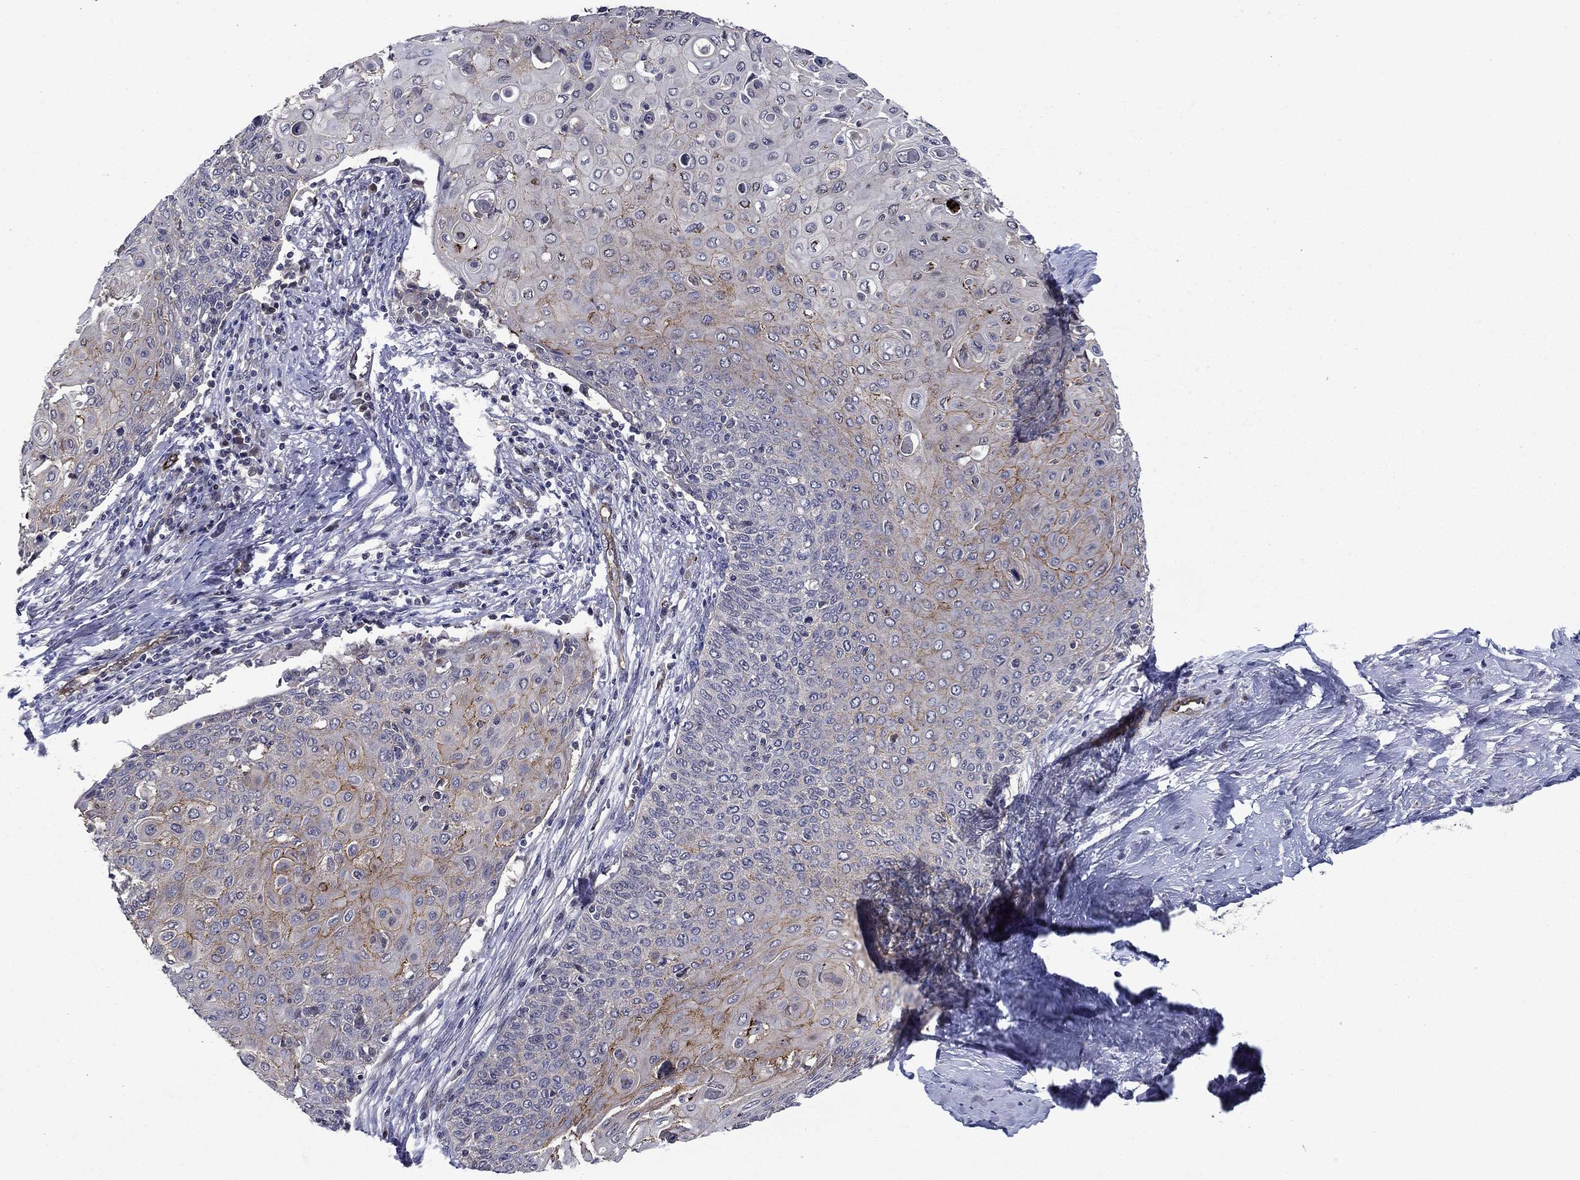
{"staining": {"intensity": "moderate", "quantity": "<25%", "location": "cytoplasmic/membranous"}, "tissue": "cervical cancer", "cell_type": "Tumor cells", "image_type": "cancer", "snomed": [{"axis": "morphology", "description": "Squamous cell carcinoma, NOS"}, {"axis": "topography", "description": "Cervix"}], "caption": "Cervical cancer stained with IHC displays moderate cytoplasmic/membranous staining in approximately <25% of tumor cells.", "gene": "SLC7A1", "patient": {"sex": "female", "age": 39}}